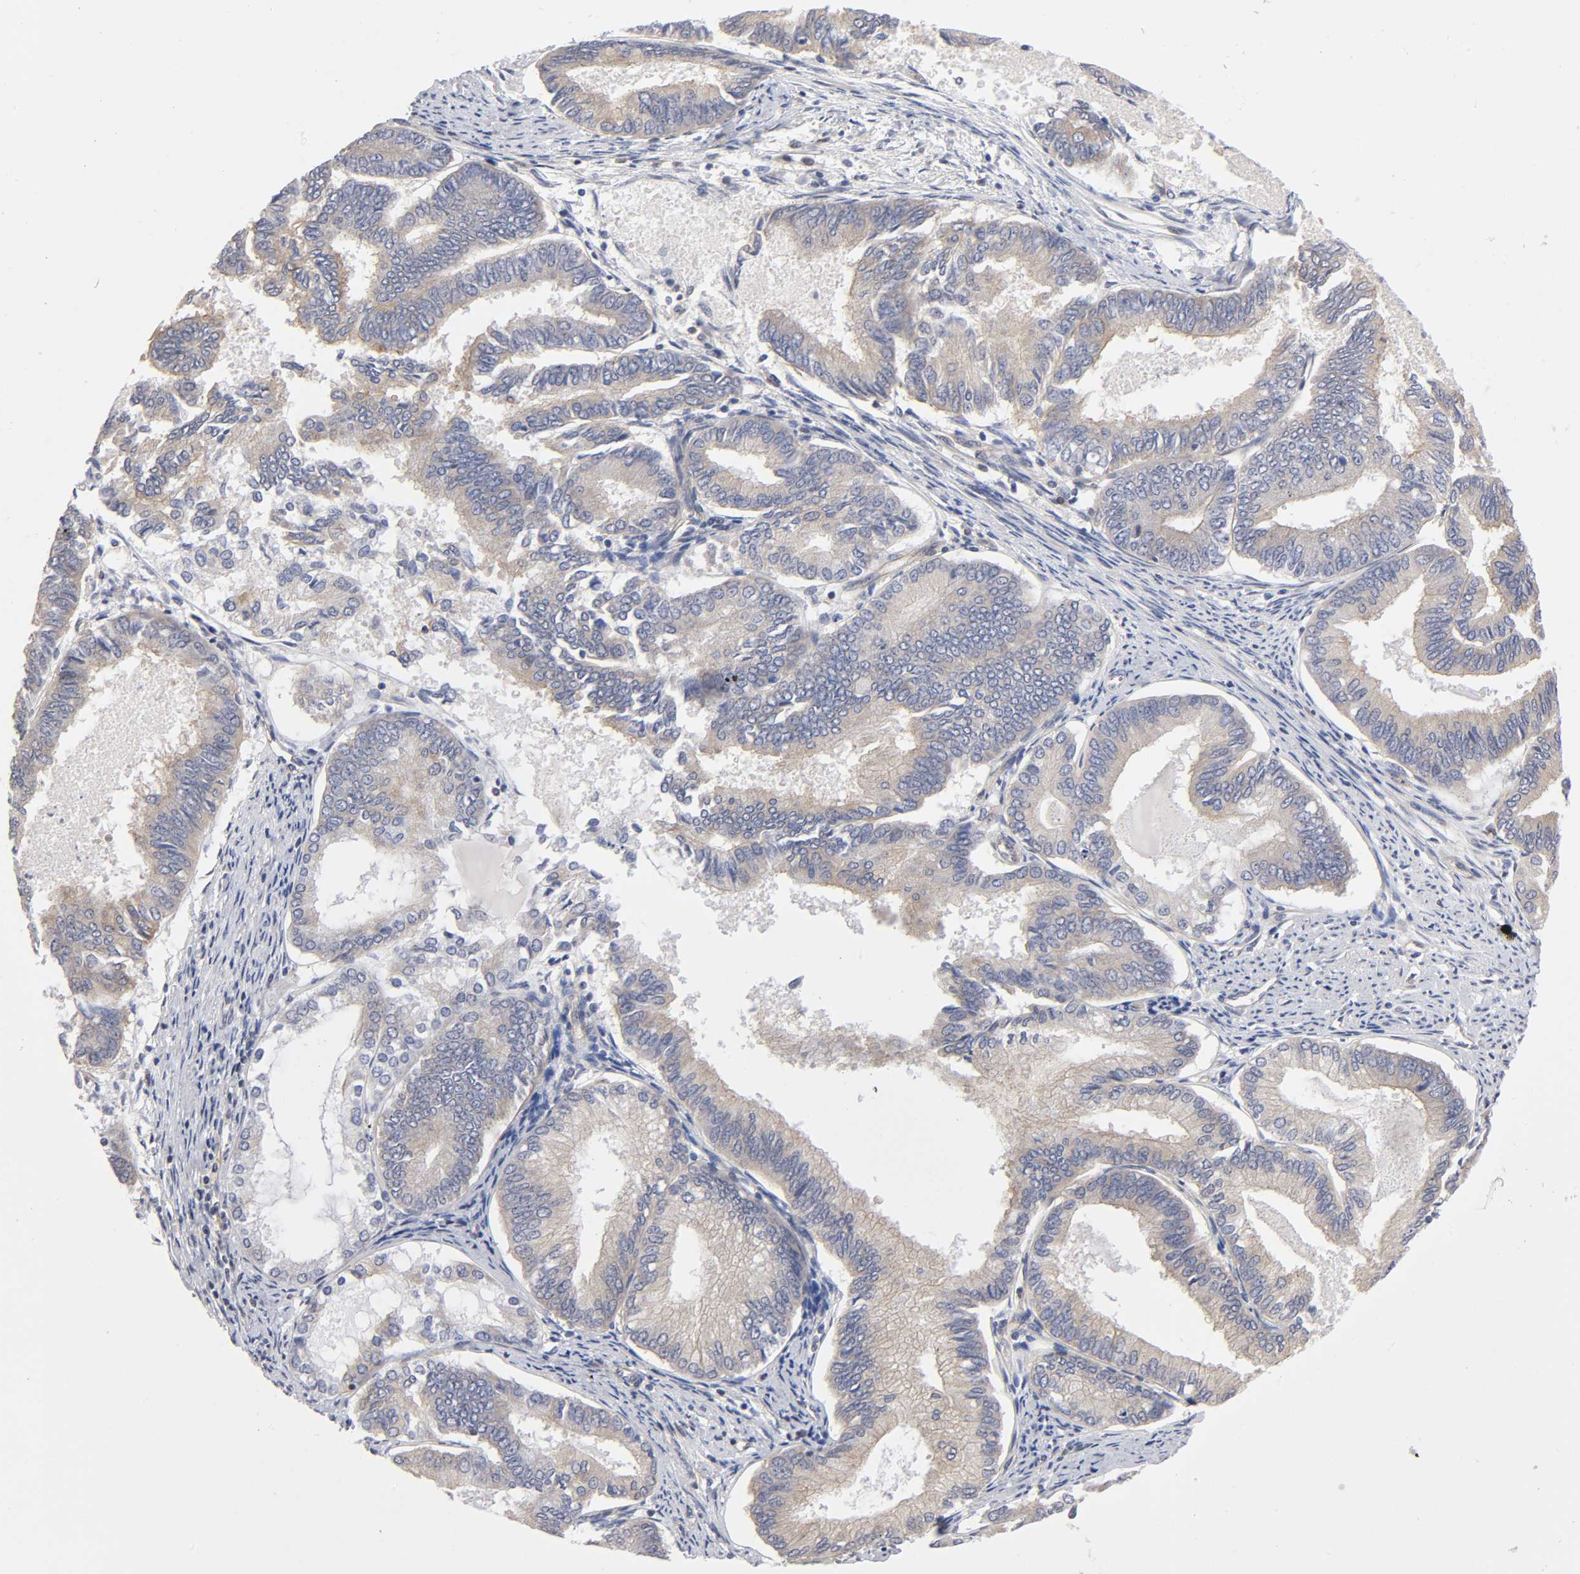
{"staining": {"intensity": "weak", "quantity": "25%-75%", "location": "cytoplasmic/membranous"}, "tissue": "endometrial cancer", "cell_type": "Tumor cells", "image_type": "cancer", "snomed": [{"axis": "morphology", "description": "Adenocarcinoma, NOS"}, {"axis": "topography", "description": "Endometrium"}], "caption": "The histopathology image reveals immunohistochemical staining of adenocarcinoma (endometrial). There is weak cytoplasmic/membranous expression is appreciated in about 25%-75% of tumor cells.", "gene": "STRN3", "patient": {"sex": "female", "age": 86}}